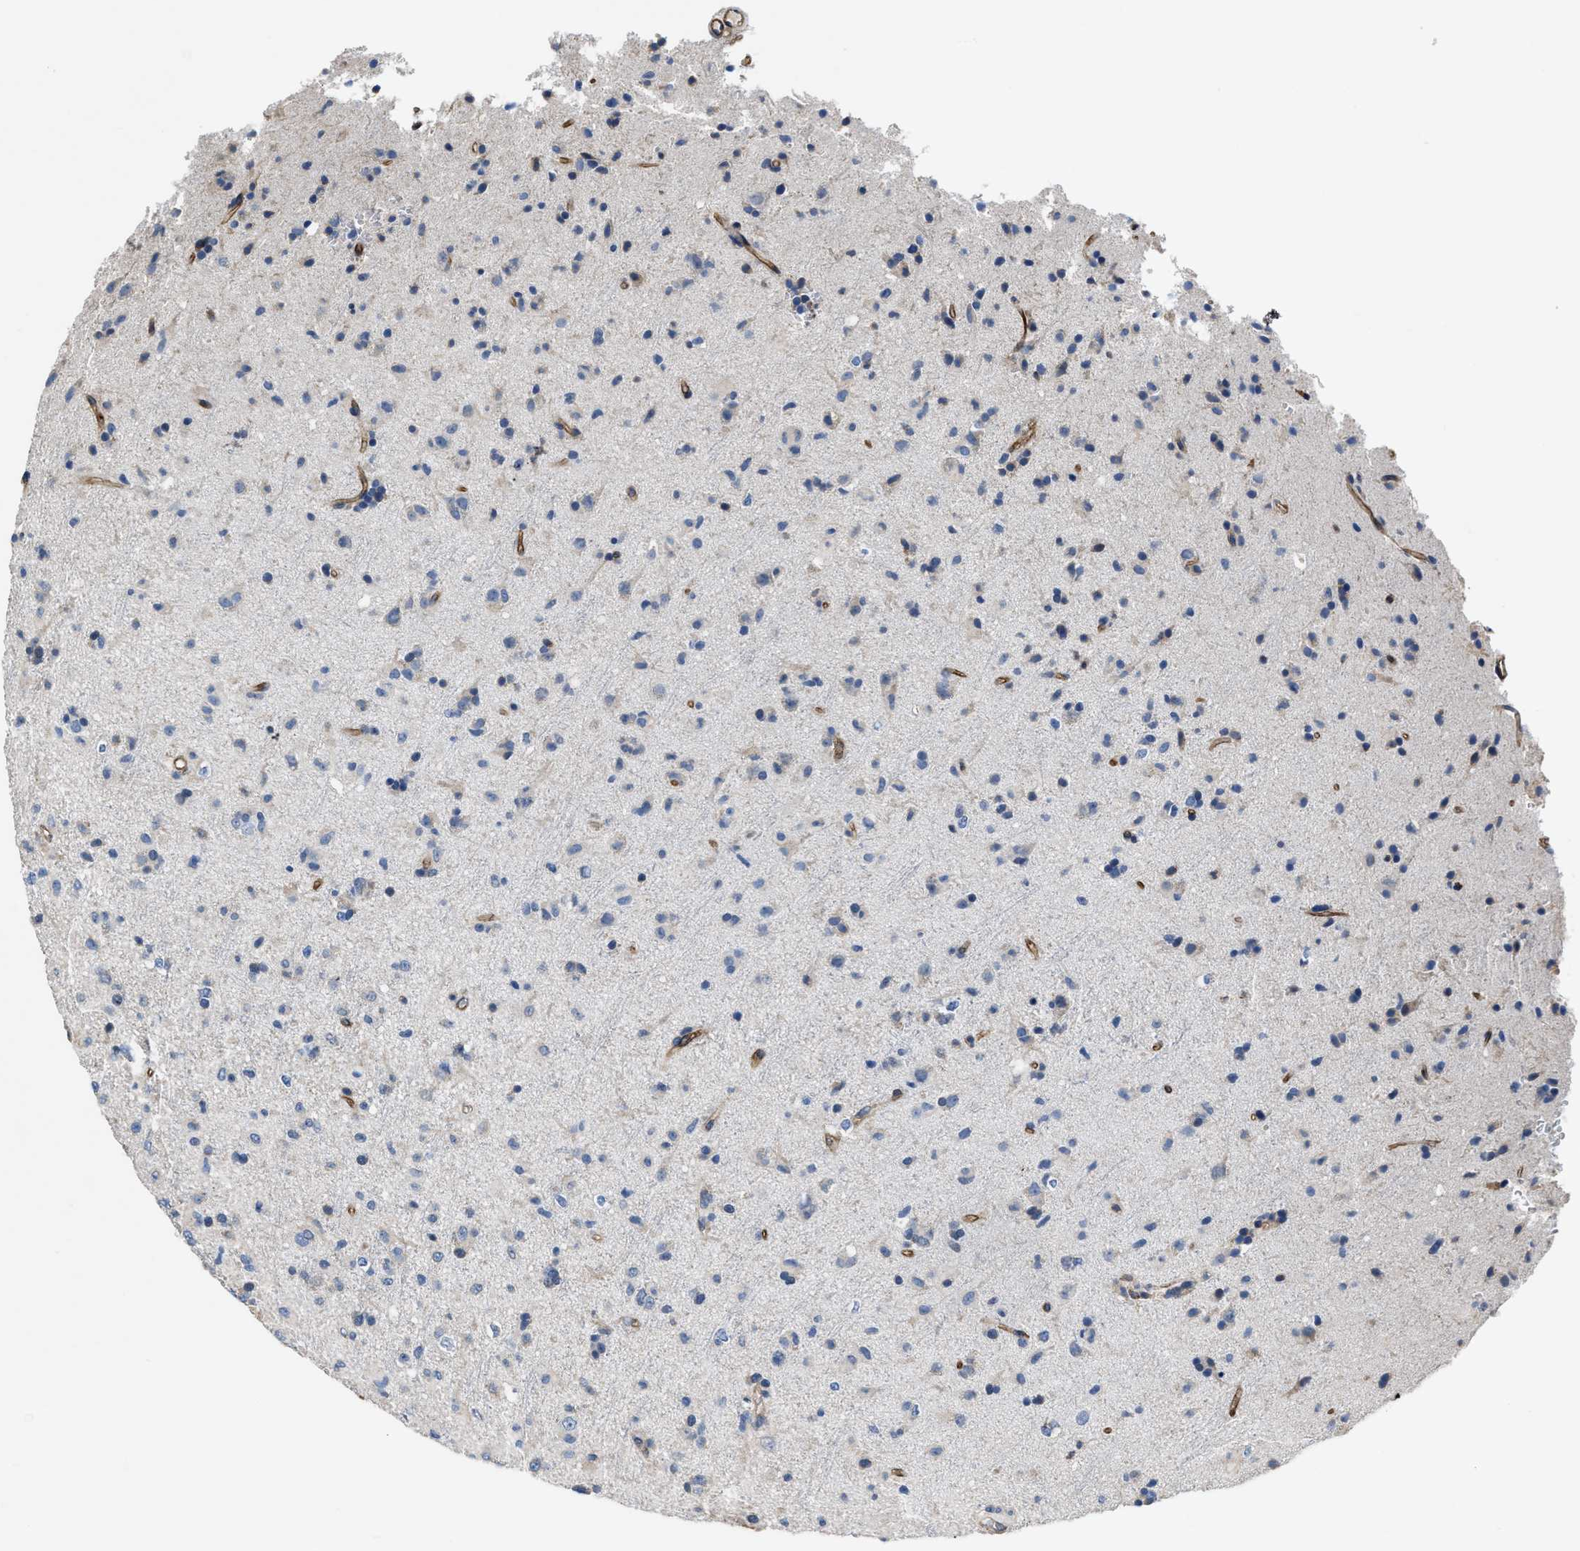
{"staining": {"intensity": "negative", "quantity": "none", "location": "none"}, "tissue": "glioma", "cell_type": "Tumor cells", "image_type": "cancer", "snomed": [{"axis": "morphology", "description": "Glioma, malignant, Low grade"}, {"axis": "topography", "description": "Brain"}], "caption": "The immunohistochemistry photomicrograph has no significant expression in tumor cells of glioma tissue.", "gene": "C22orf42", "patient": {"sex": "male", "age": 65}}